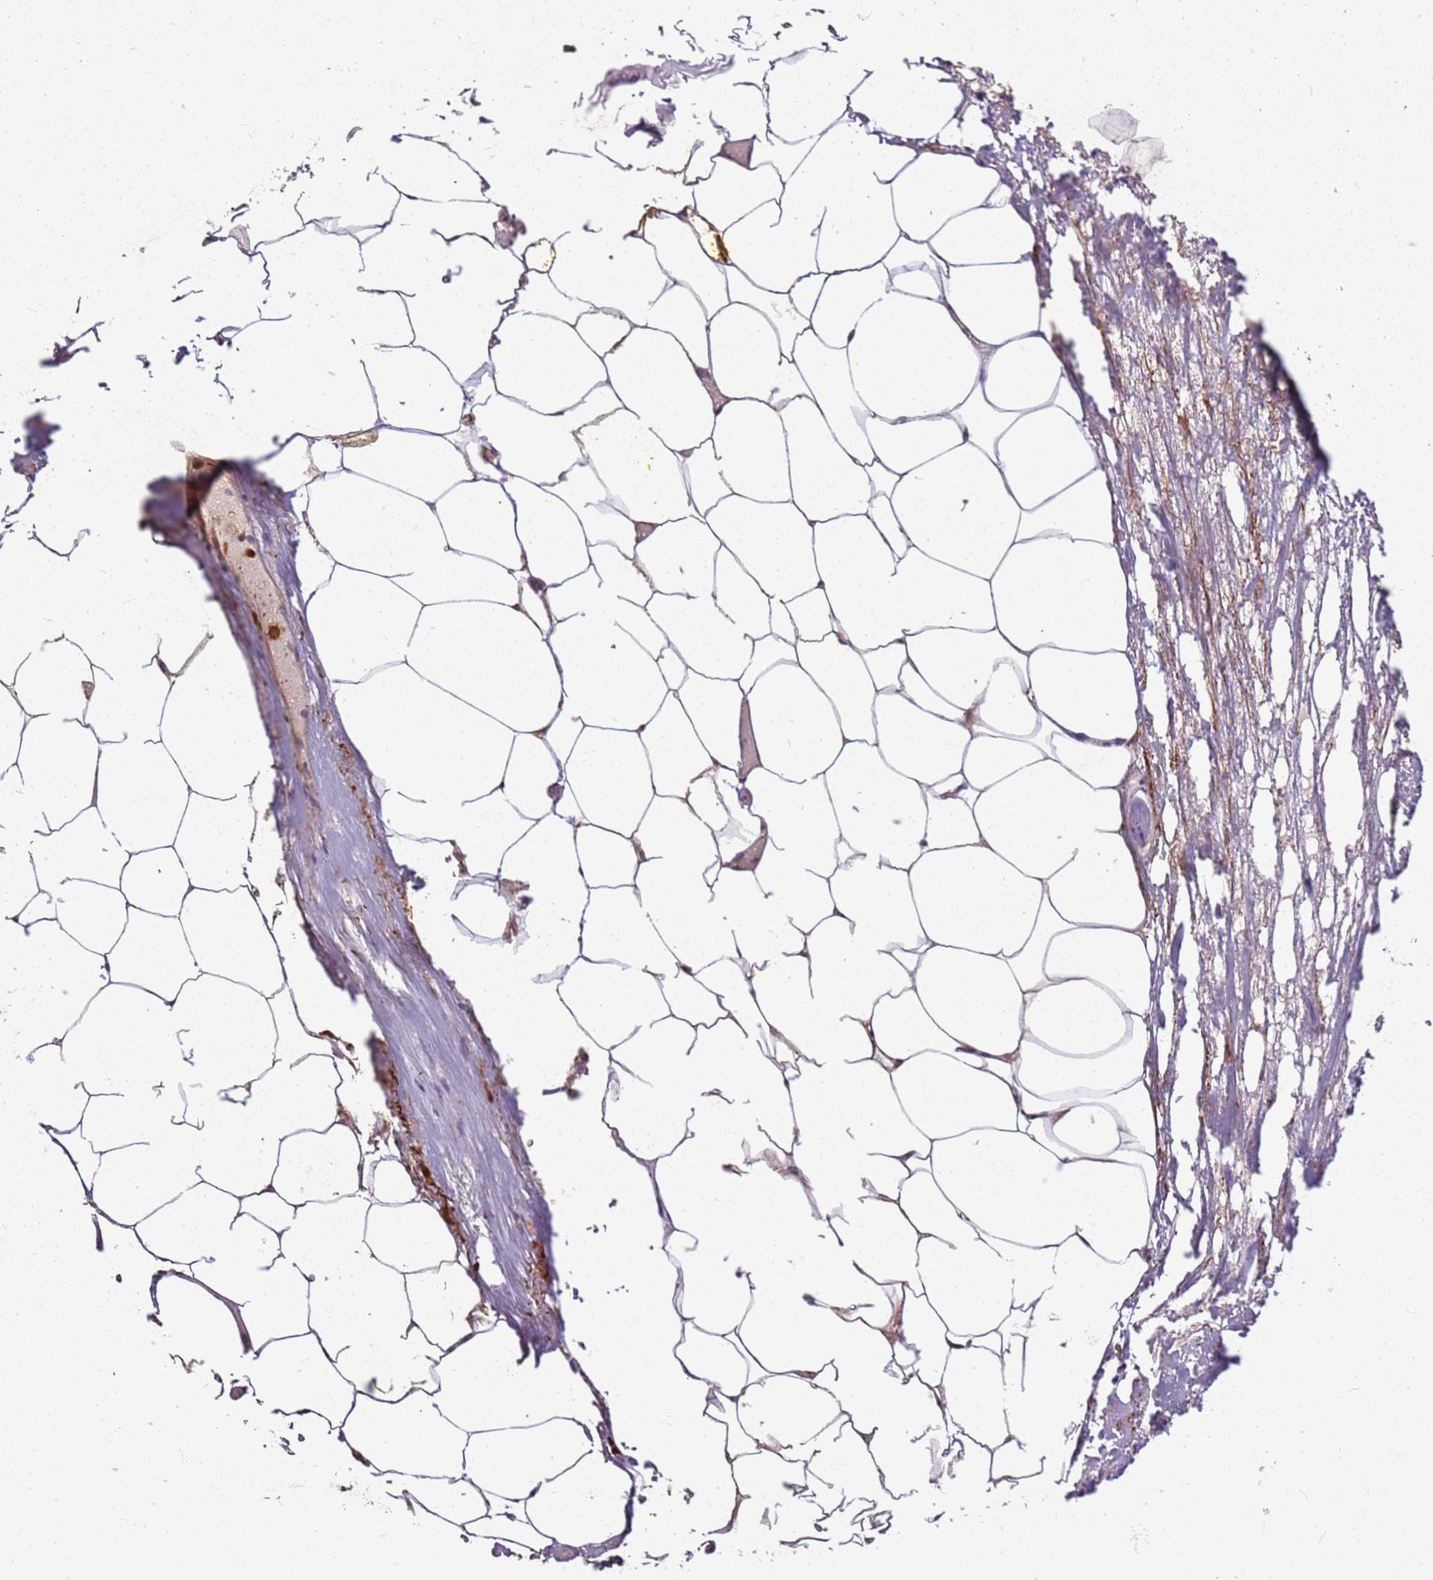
{"staining": {"intensity": "strong", "quantity": ">75%", "location": "cytoplasmic/membranous,nuclear"}, "tissue": "adipose tissue", "cell_type": "Adipocytes", "image_type": "normal", "snomed": [{"axis": "morphology", "description": "Normal tissue, NOS"}, {"axis": "morphology", "description": "Adenocarcinoma, Low grade"}, {"axis": "topography", "description": "Prostate"}, {"axis": "topography", "description": "Peripheral nerve tissue"}], "caption": "Adipose tissue stained with IHC reveals strong cytoplasmic/membranous,nuclear staining in approximately >75% of adipocytes. (IHC, brightfield microscopy, high magnification).", "gene": "PGLS", "patient": {"sex": "male", "age": 63}}